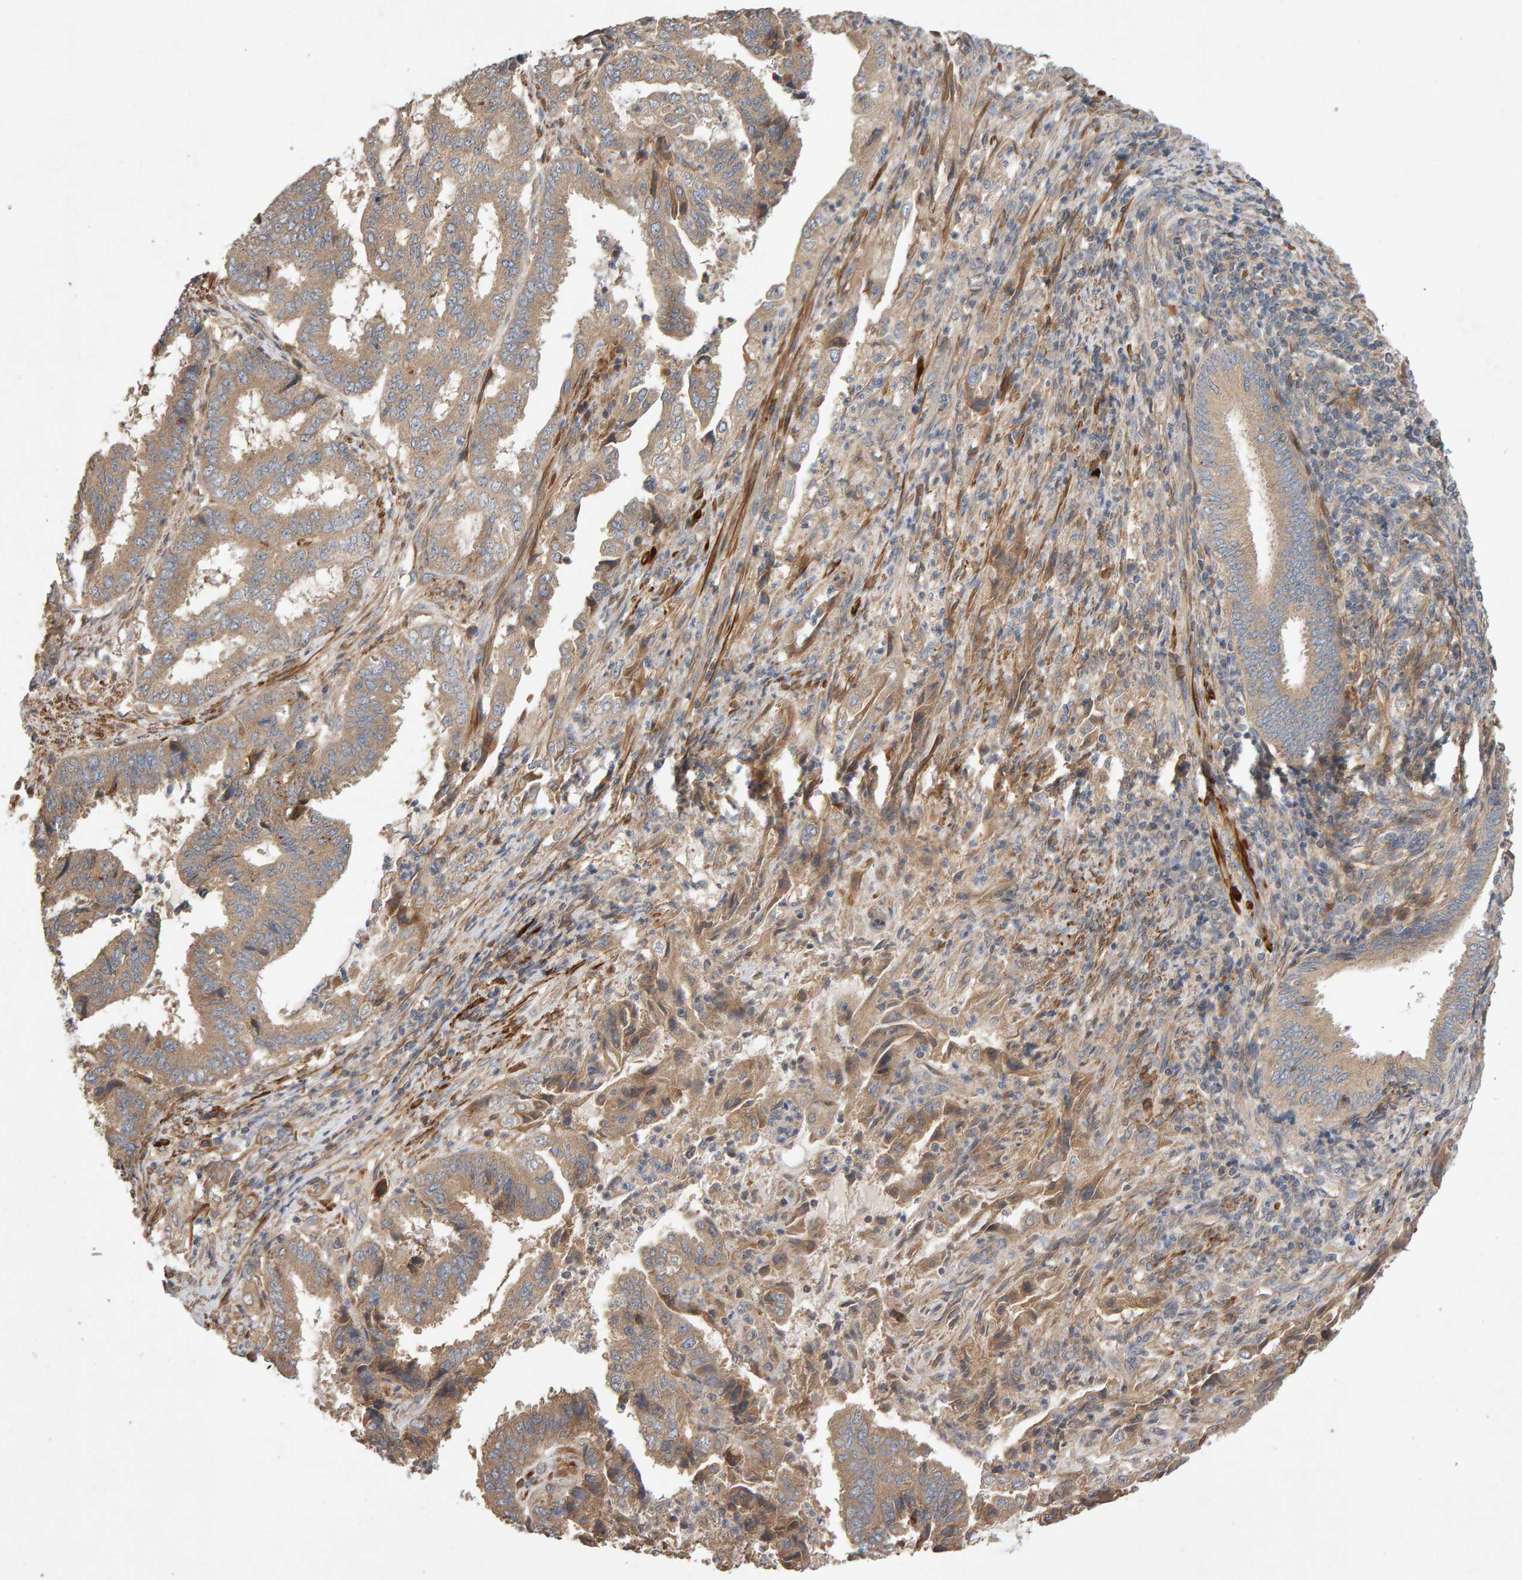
{"staining": {"intensity": "moderate", "quantity": ">75%", "location": "cytoplasmic/membranous"}, "tissue": "endometrial cancer", "cell_type": "Tumor cells", "image_type": "cancer", "snomed": [{"axis": "morphology", "description": "Adenocarcinoma, NOS"}, {"axis": "topography", "description": "Endometrium"}], "caption": "Immunohistochemistry micrograph of neoplastic tissue: adenocarcinoma (endometrial) stained using immunohistochemistry shows medium levels of moderate protein expression localized specifically in the cytoplasmic/membranous of tumor cells, appearing as a cytoplasmic/membranous brown color.", "gene": "RNF19A", "patient": {"sex": "female", "age": 51}}